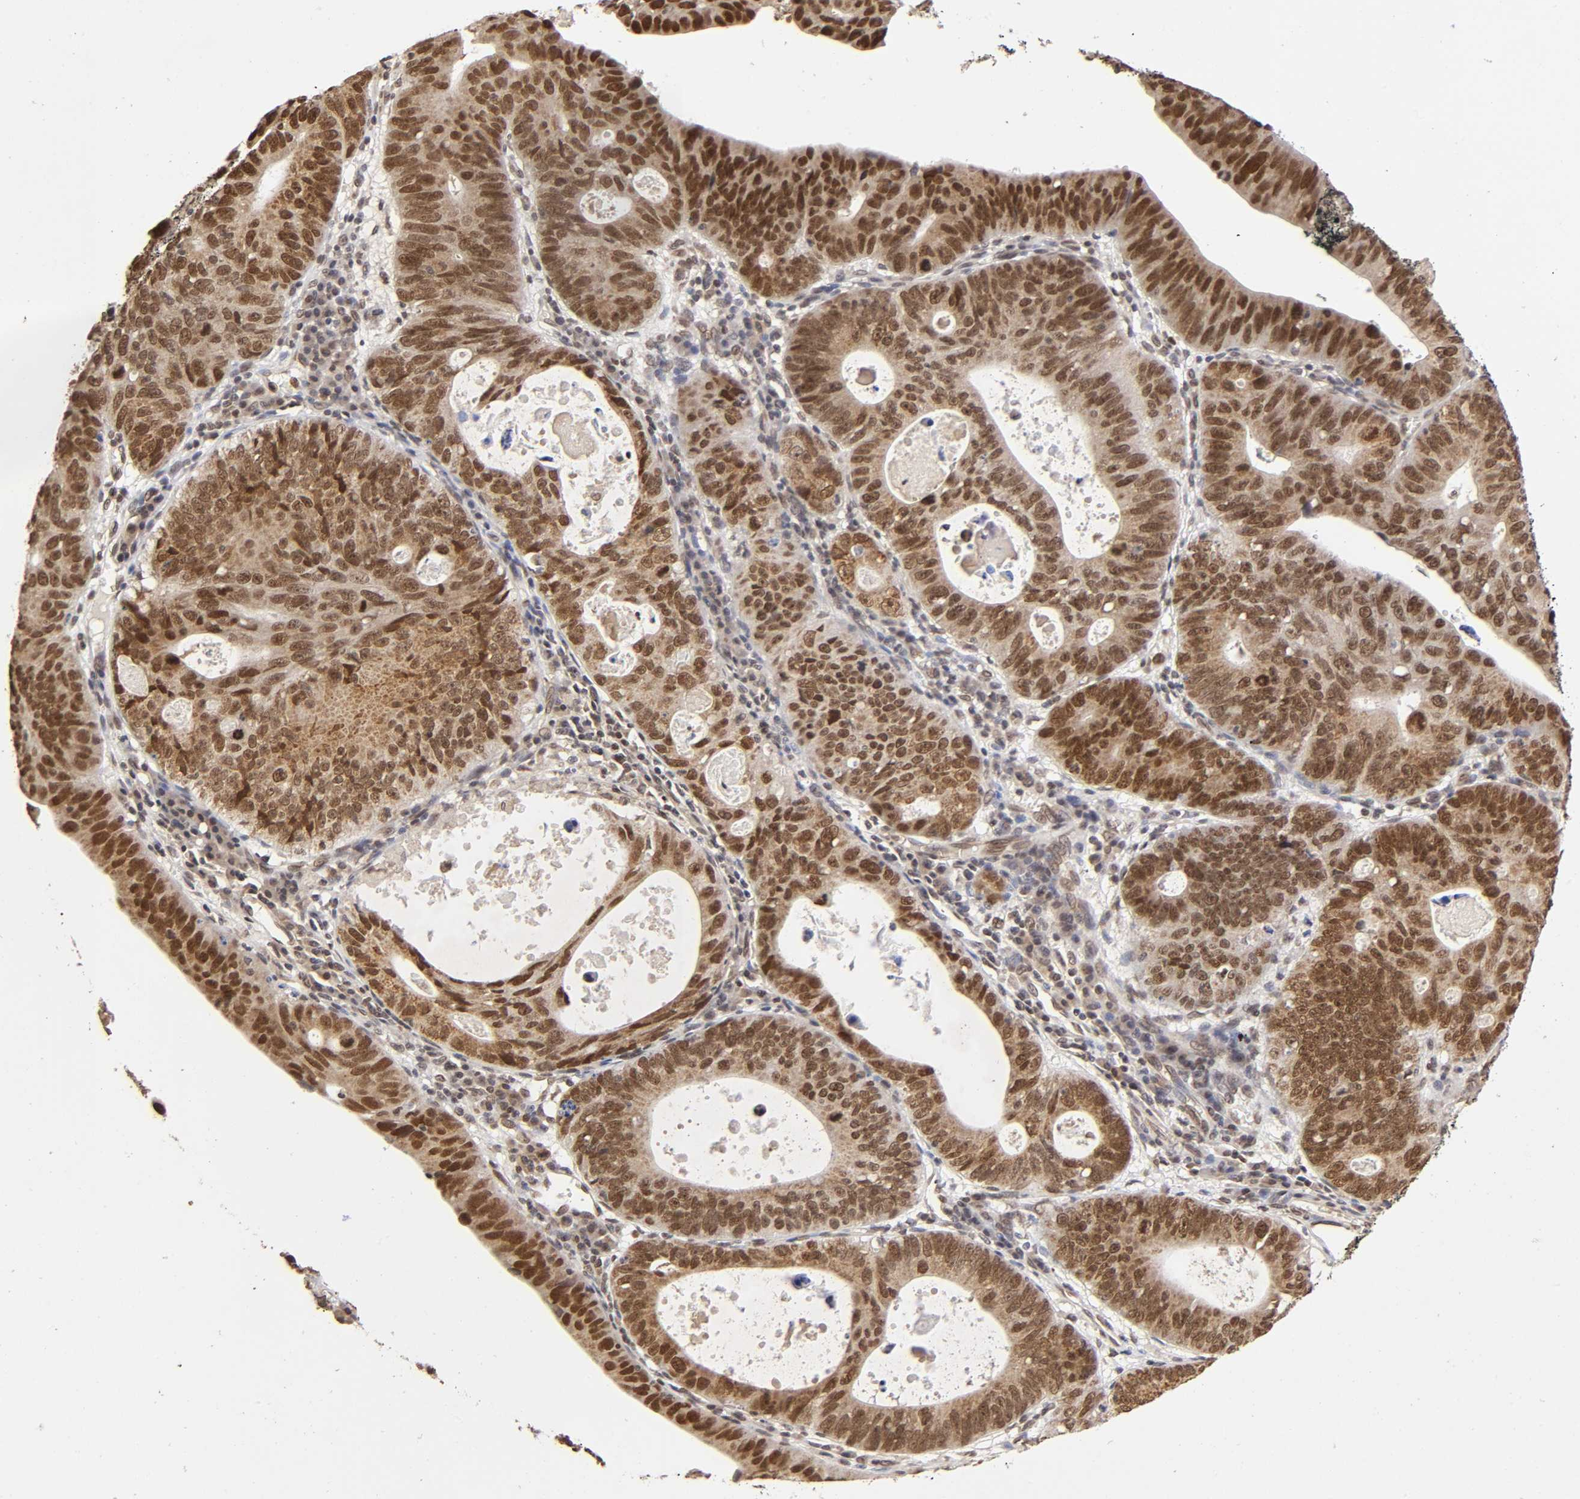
{"staining": {"intensity": "moderate", "quantity": ">75%", "location": "cytoplasmic/membranous,nuclear"}, "tissue": "stomach cancer", "cell_type": "Tumor cells", "image_type": "cancer", "snomed": [{"axis": "morphology", "description": "Adenocarcinoma, NOS"}, {"axis": "topography", "description": "Stomach"}], "caption": "Brown immunohistochemical staining in human adenocarcinoma (stomach) displays moderate cytoplasmic/membranous and nuclear expression in approximately >75% of tumor cells.", "gene": "MLLT6", "patient": {"sex": "male", "age": 59}}